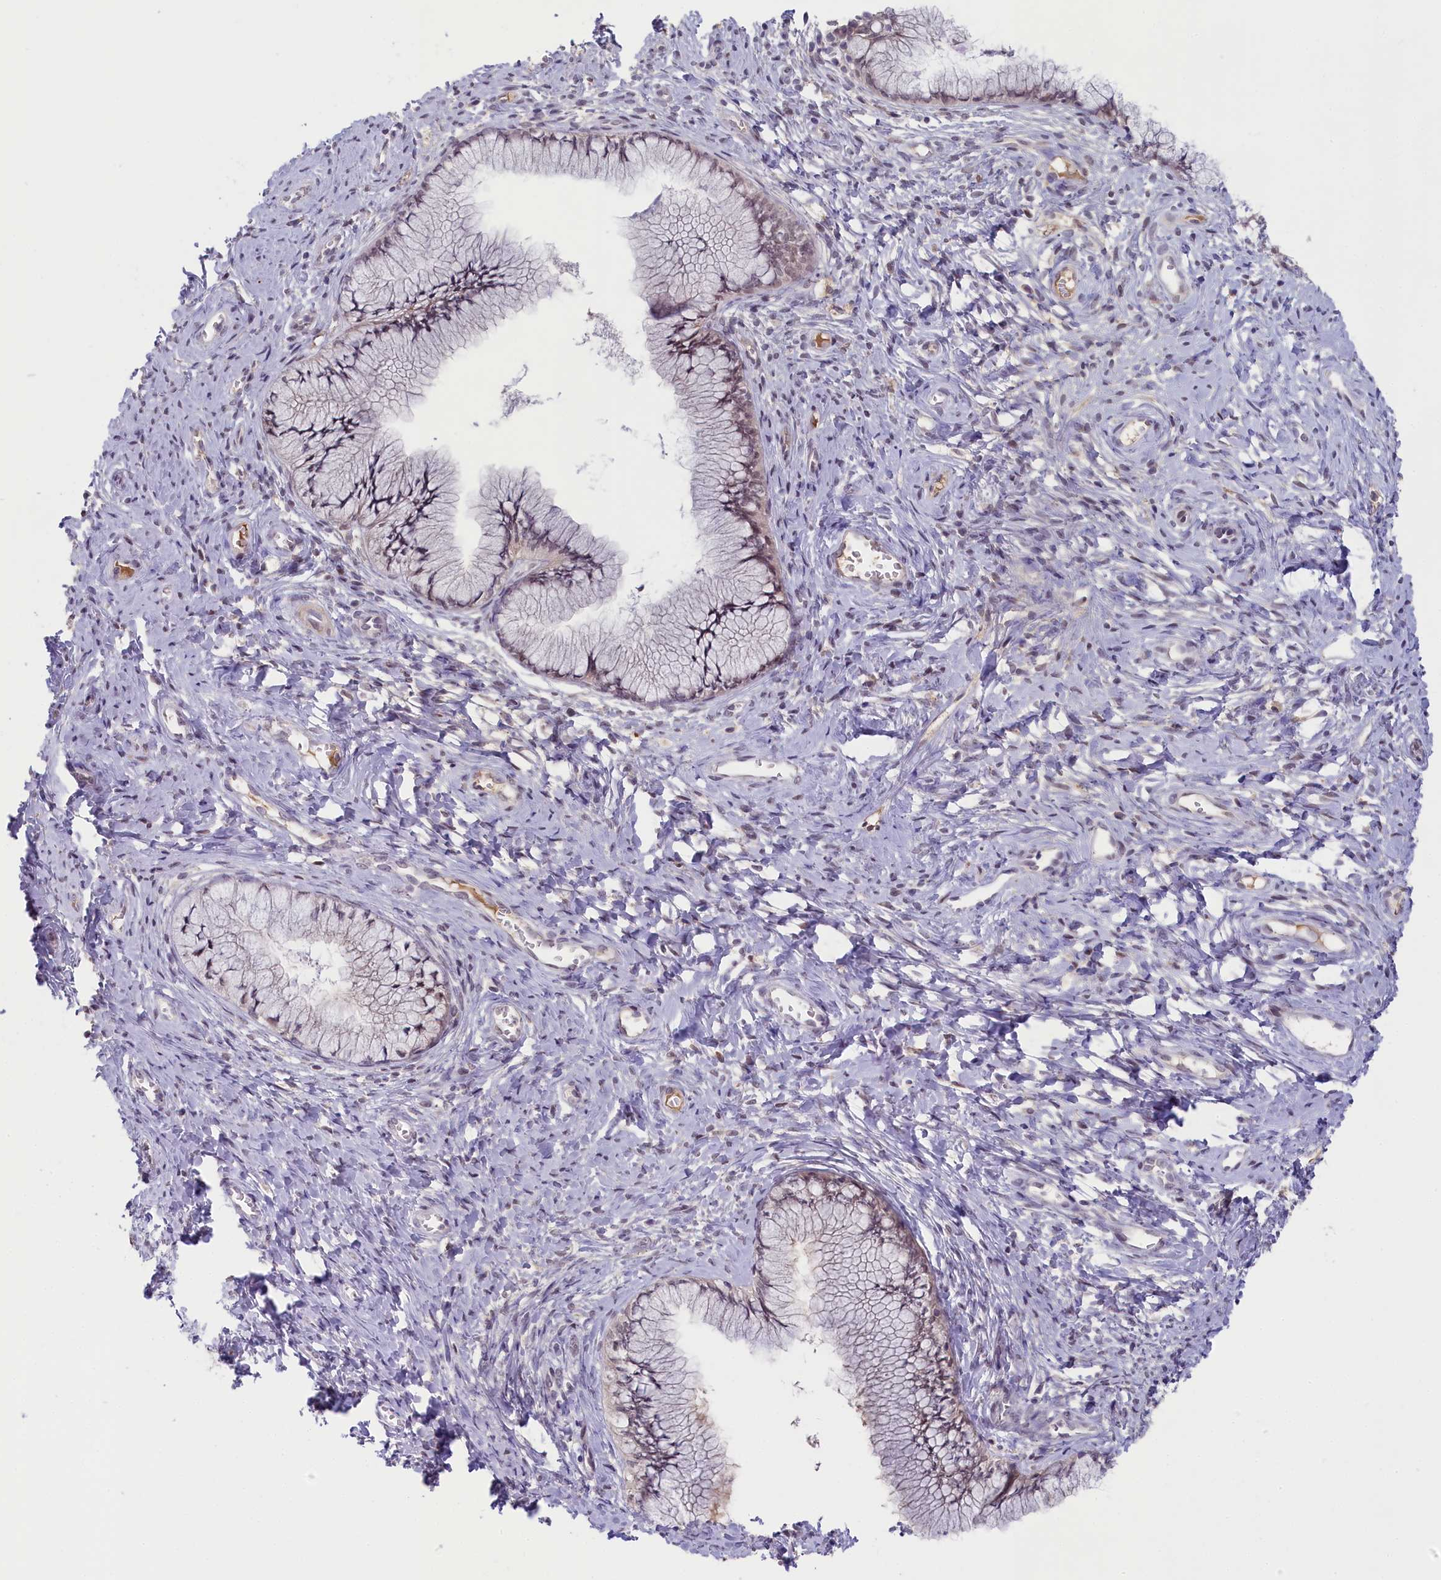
{"staining": {"intensity": "weak", "quantity": "25%-75%", "location": "nuclear"}, "tissue": "cervix", "cell_type": "Glandular cells", "image_type": "normal", "snomed": [{"axis": "morphology", "description": "Normal tissue, NOS"}, {"axis": "topography", "description": "Cervix"}], "caption": "Protein positivity by immunohistochemistry reveals weak nuclear expression in about 25%-75% of glandular cells in benign cervix.", "gene": "CRAMP1", "patient": {"sex": "female", "age": 42}}